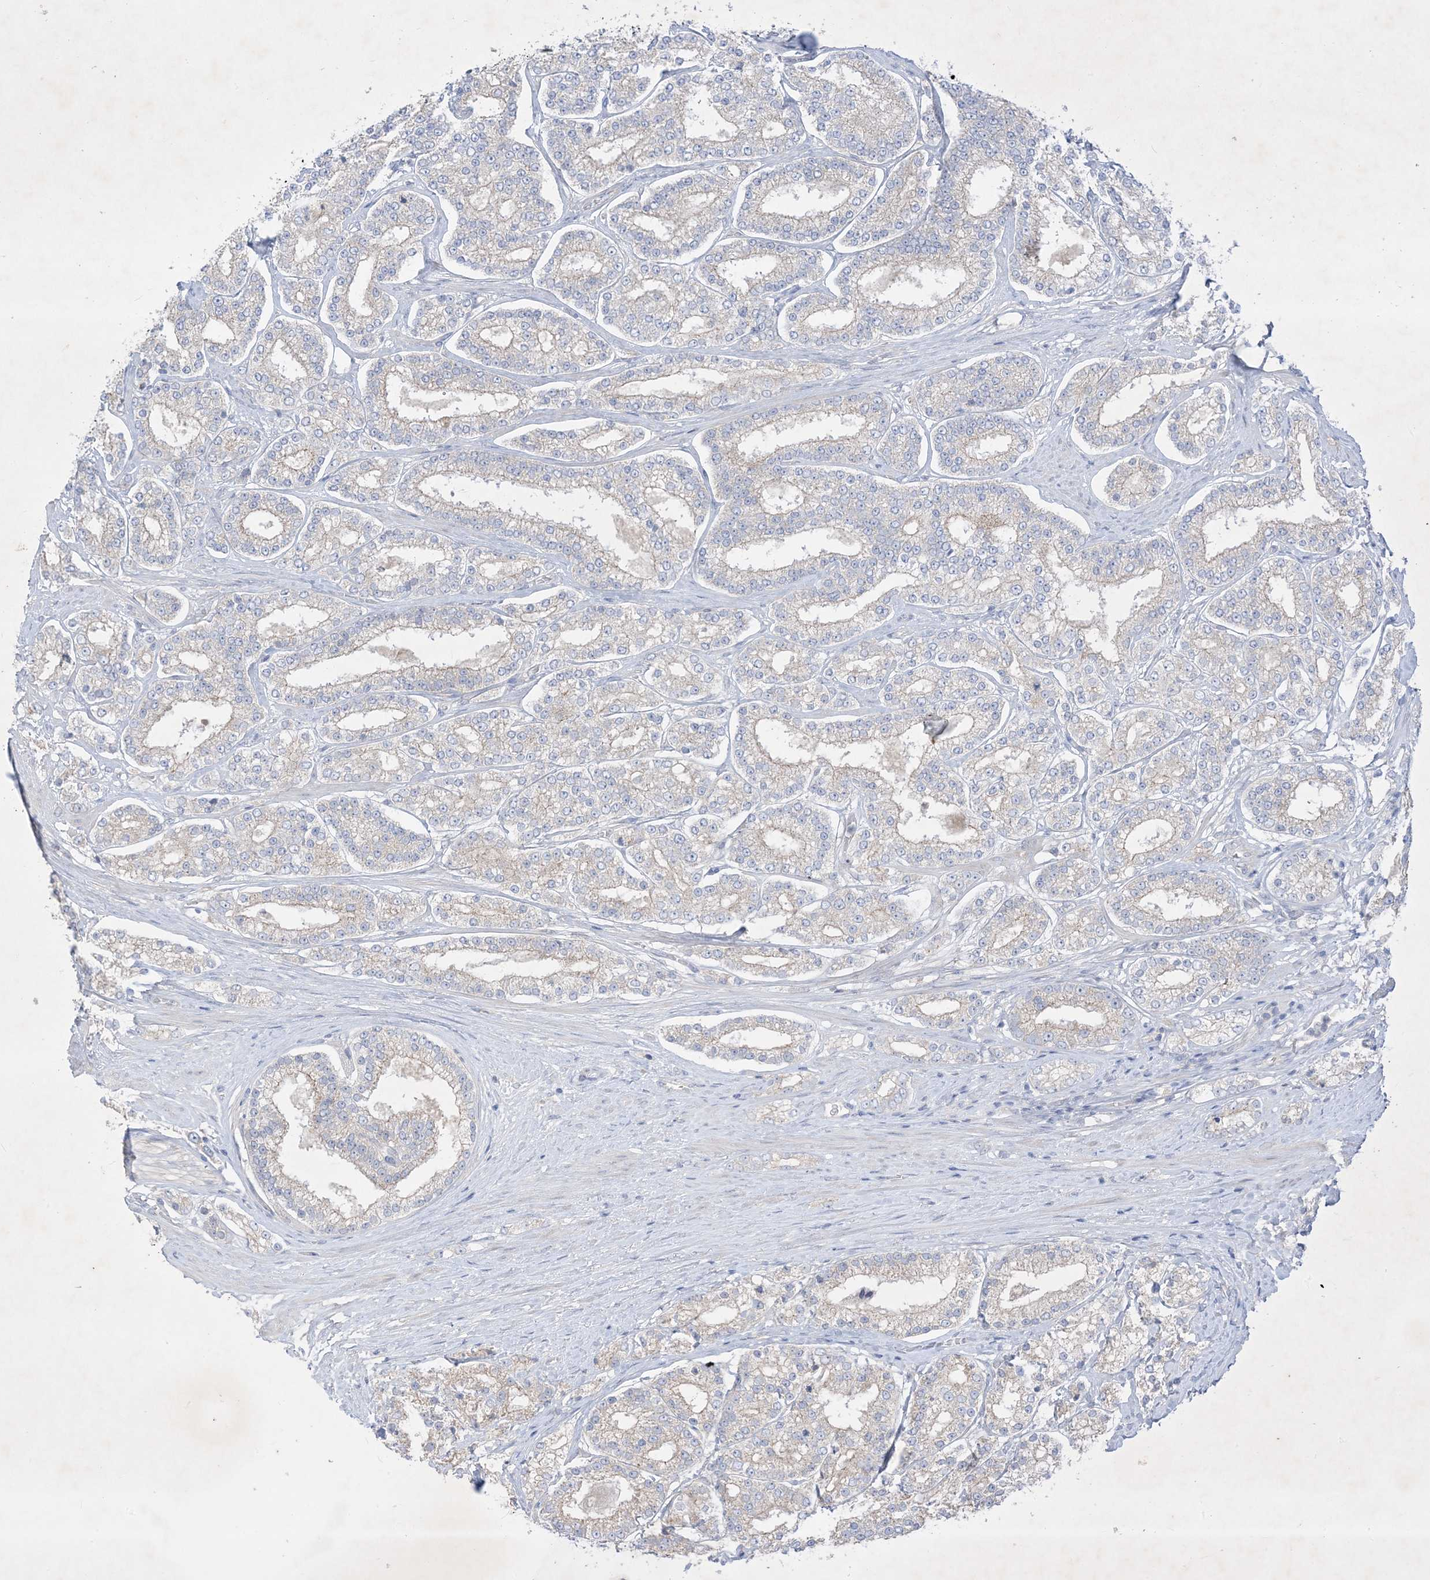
{"staining": {"intensity": "negative", "quantity": "none", "location": "none"}, "tissue": "prostate cancer", "cell_type": "Tumor cells", "image_type": "cancer", "snomed": [{"axis": "morphology", "description": "Normal tissue, NOS"}, {"axis": "morphology", "description": "Adenocarcinoma, High grade"}, {"axis": "topography", "description": "Prostate"}], "caption": "DAB immunohistochemical staining of human high-grade adenocarcinoma (prostate) shows no significant positivity in tumor cells.", "gene": "PLEKHA3", "patient": {"sex": "male", "age": 83}}